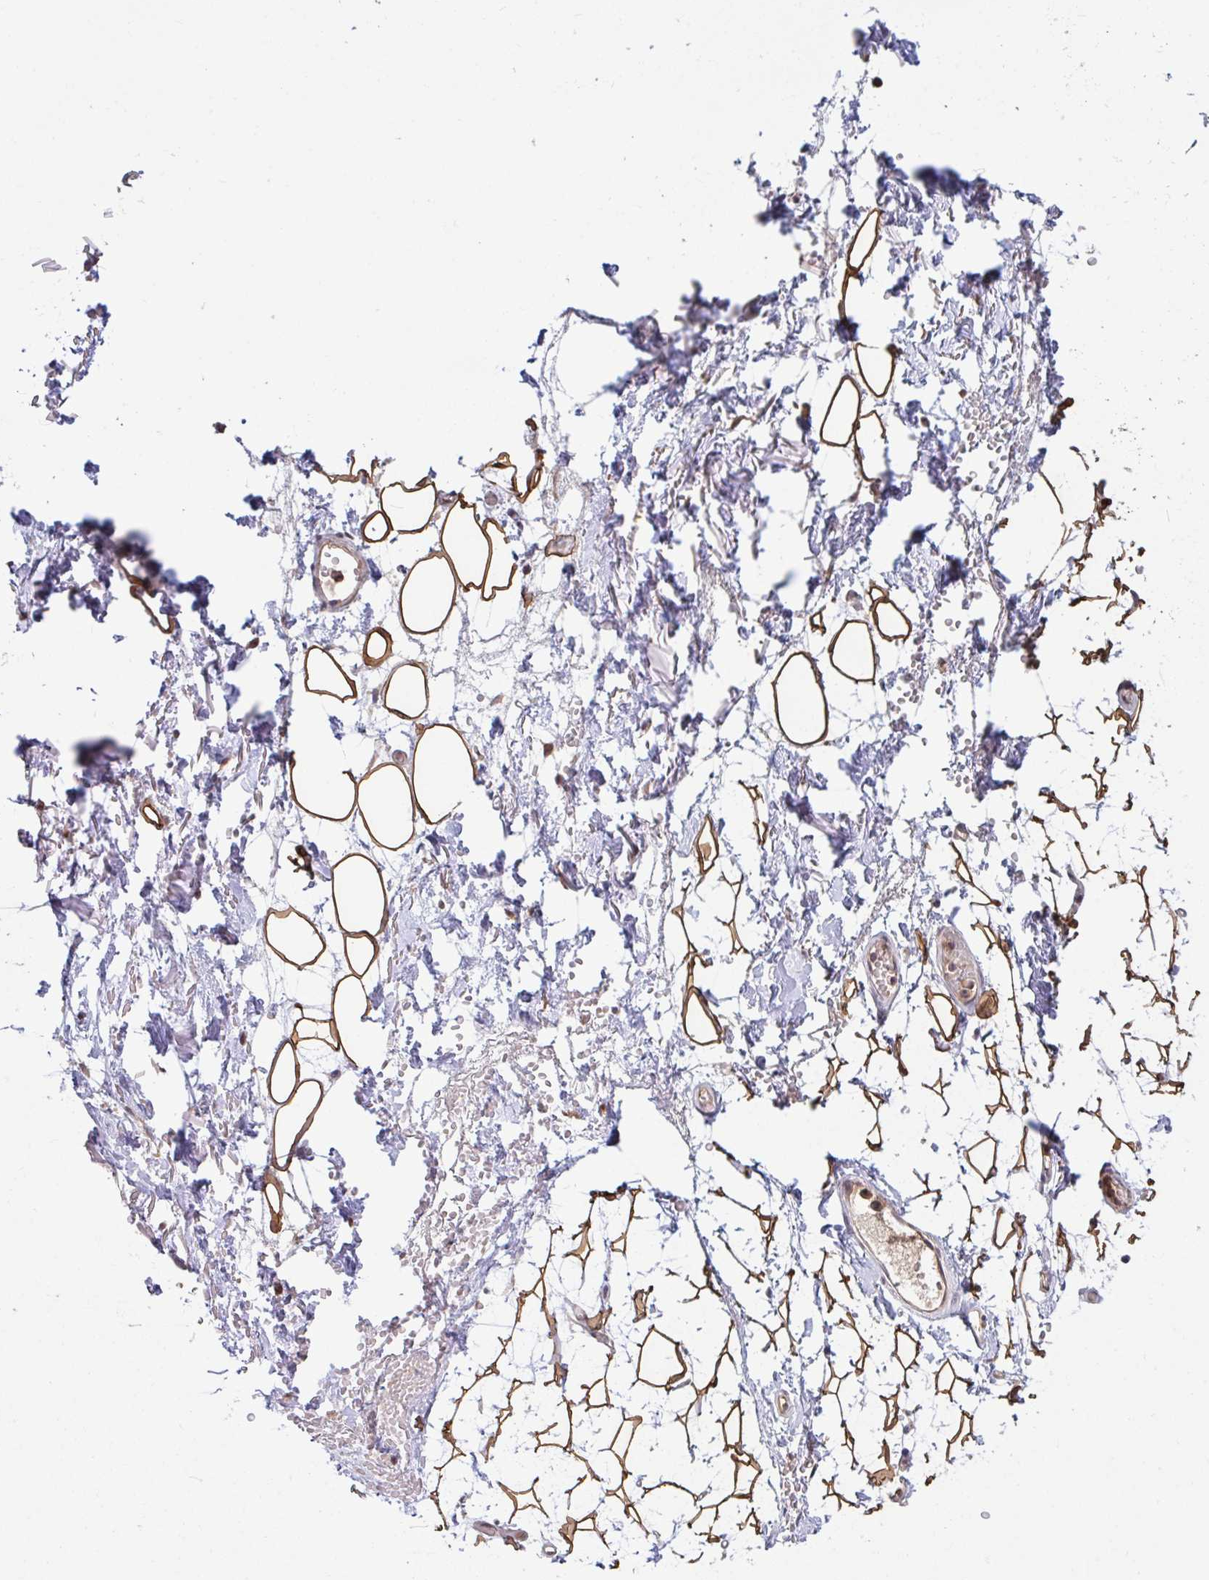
{"staining": {"intensity": "strong", "quantity": ">75%", "location": "cytoplasmic/membranous"}, "tissue": "adipose tissue", "cell_type": "Adipocytes", "image_type": "normal", "snomed": [{"axis": "morphology", "description": "Normal tissue, NOS"}, {"axis": "topography", "description": "Anal"}, {"axis": "topography", "description": "Peripheral nerve tissue"}], "caption": "Immunohistochemistry micrograph of normal adipose tissue: human adipose tissue stained using IHC exhibits high levels of strong protein expression localized specifically in the cytoplasmic/membranous of adipocytes, appearing as a cytoplasmic/membranous brown color.", "gene": "TTC9C", "patient": {"sex": "male", "age": 78}}